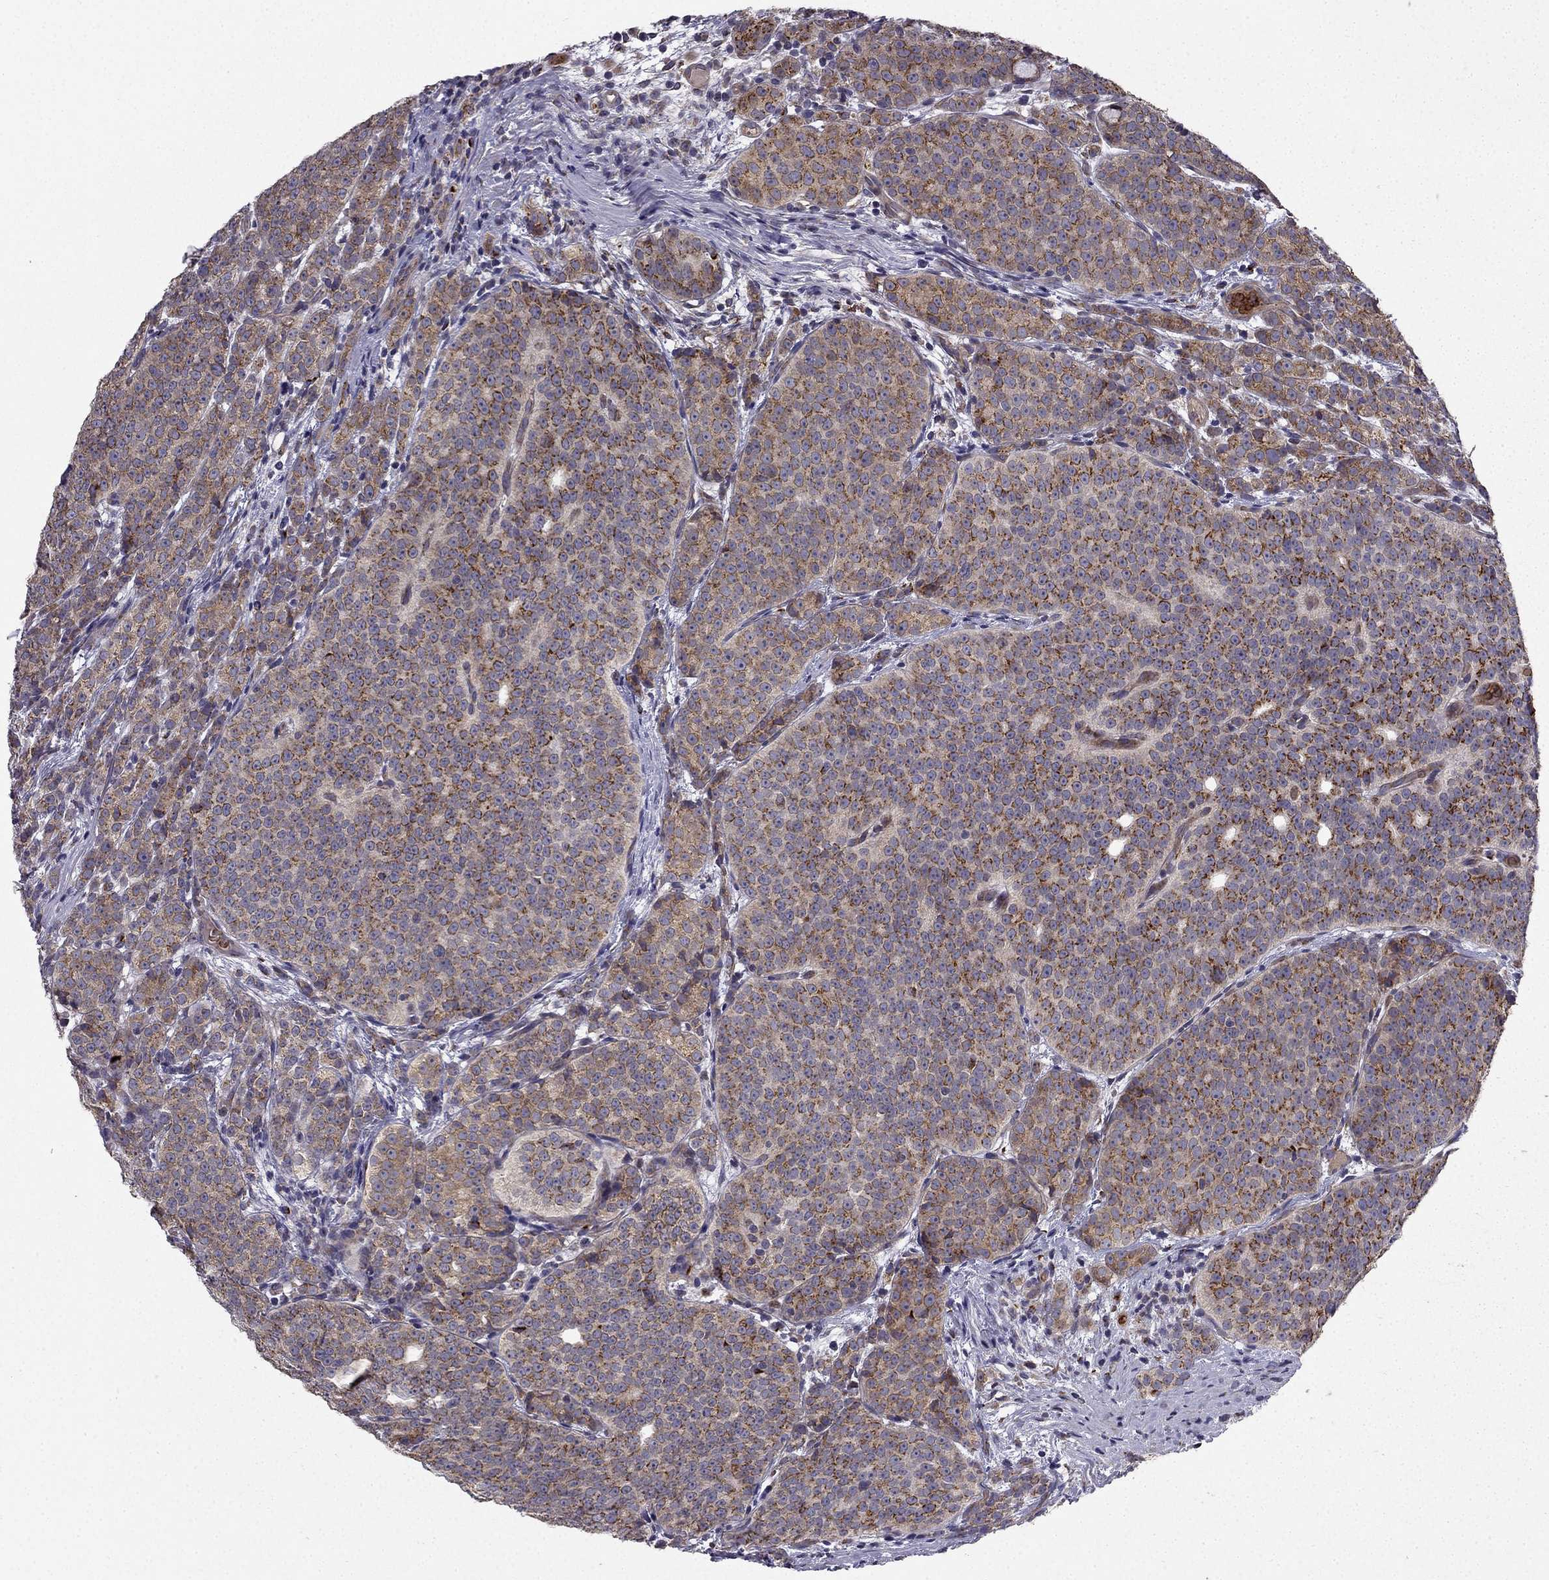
{"staining": {"intensity": "strong", "quantity": "25%-75%", "location": "cytoplasmic/membranous"}, "tissue": "prostate cancer", "cell_type": "Tumor cells", "image_type": "cancer", "snomed": [{"axis": "morphology", "description": "Adenocarcinoma, High grade"}, {"axis": "topography", "description": "Prostate"}], "caption": "The micrograph shows a brown stain indicating the presence of a protein in the cytoplasmic/membranous of tumor cells in prostate cancer (high-grade adenocarcinoma).", "gene": "B4GALT7", "patient": {"sex": "male", "age": 53}}